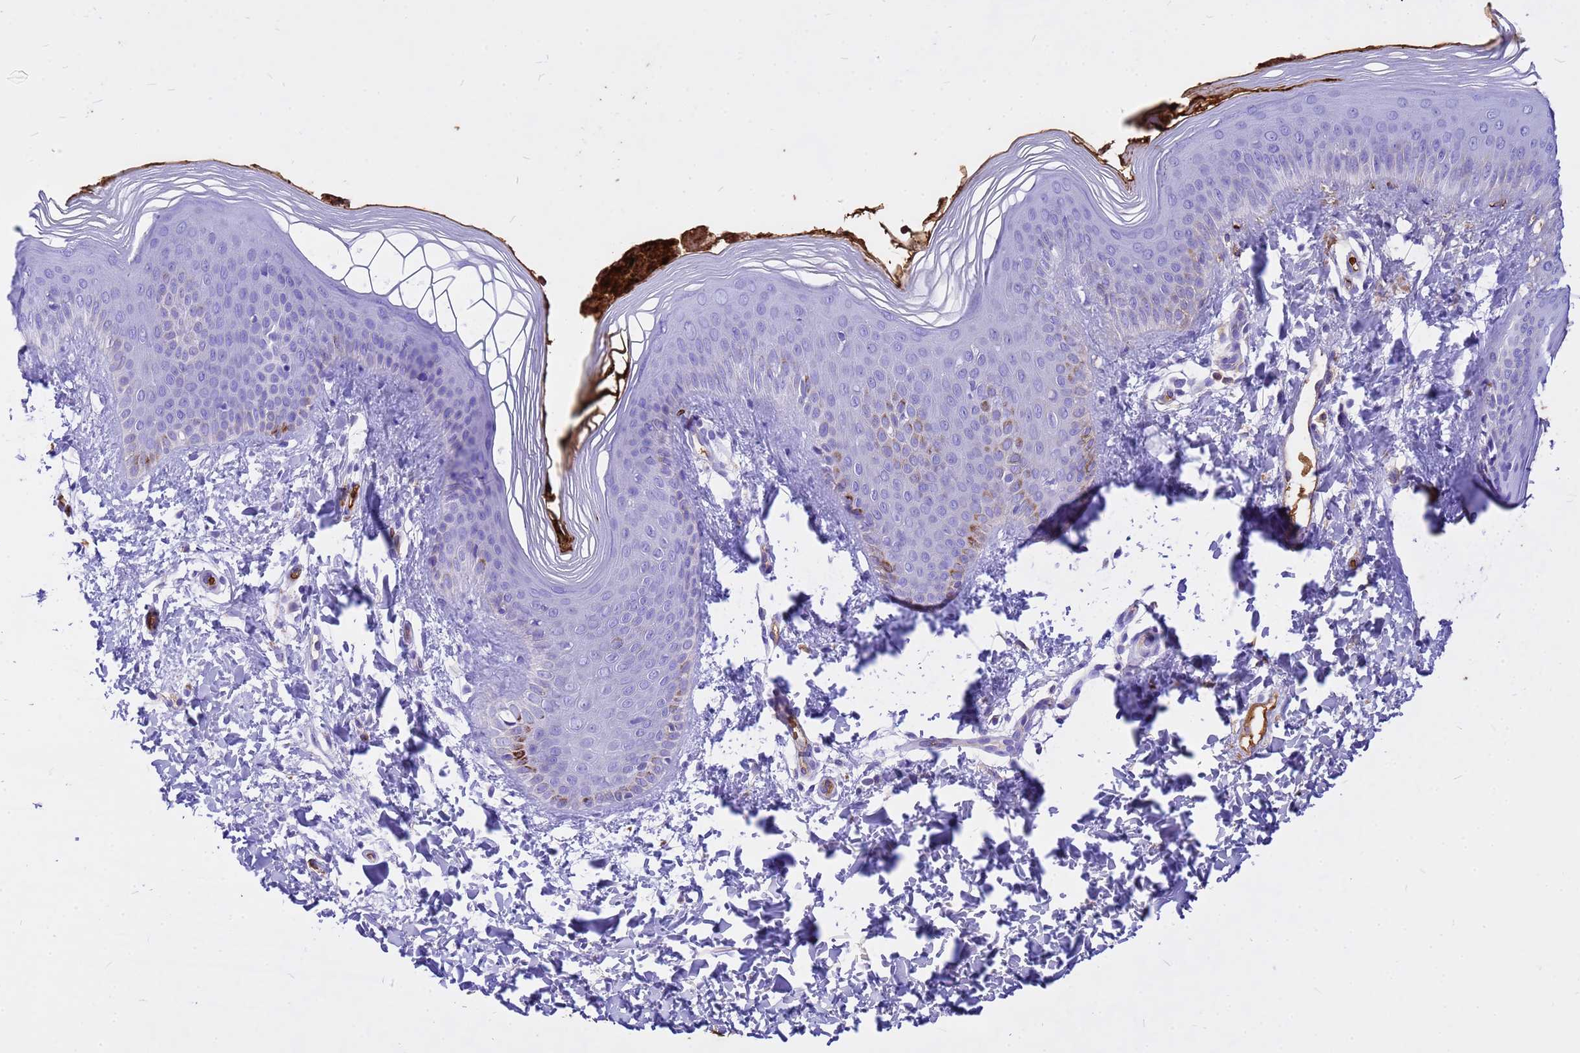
{"staining": {"intensity": "strong", "quantity": "<25%", "location": "cytoplasmic/membranous"}, "tissue": "skin", "cell_type": "Epidermal cells", "image_type": "normal", "snomed": [{"axis": "morphology", "description": "Normal tissue, NOS"}, {"axis": "morphology", "description": "Inflammation, NOS"}, {"axis": "topography", "description": "Soft tissue"}, {"axis": "topography", "description": "Anal"}], "caption": "IHC micrograph of normal skin: skin stained using immunohistochemistry (IHC) demonstrates medium levels of strong protein expression localized specifically in the cytoplasmic/membranous of epidermal cells, appearing as a cytoplasmic/membranous brown color.", "gene": "HBA1", "patient": {"sex": "female", "age": 15}}